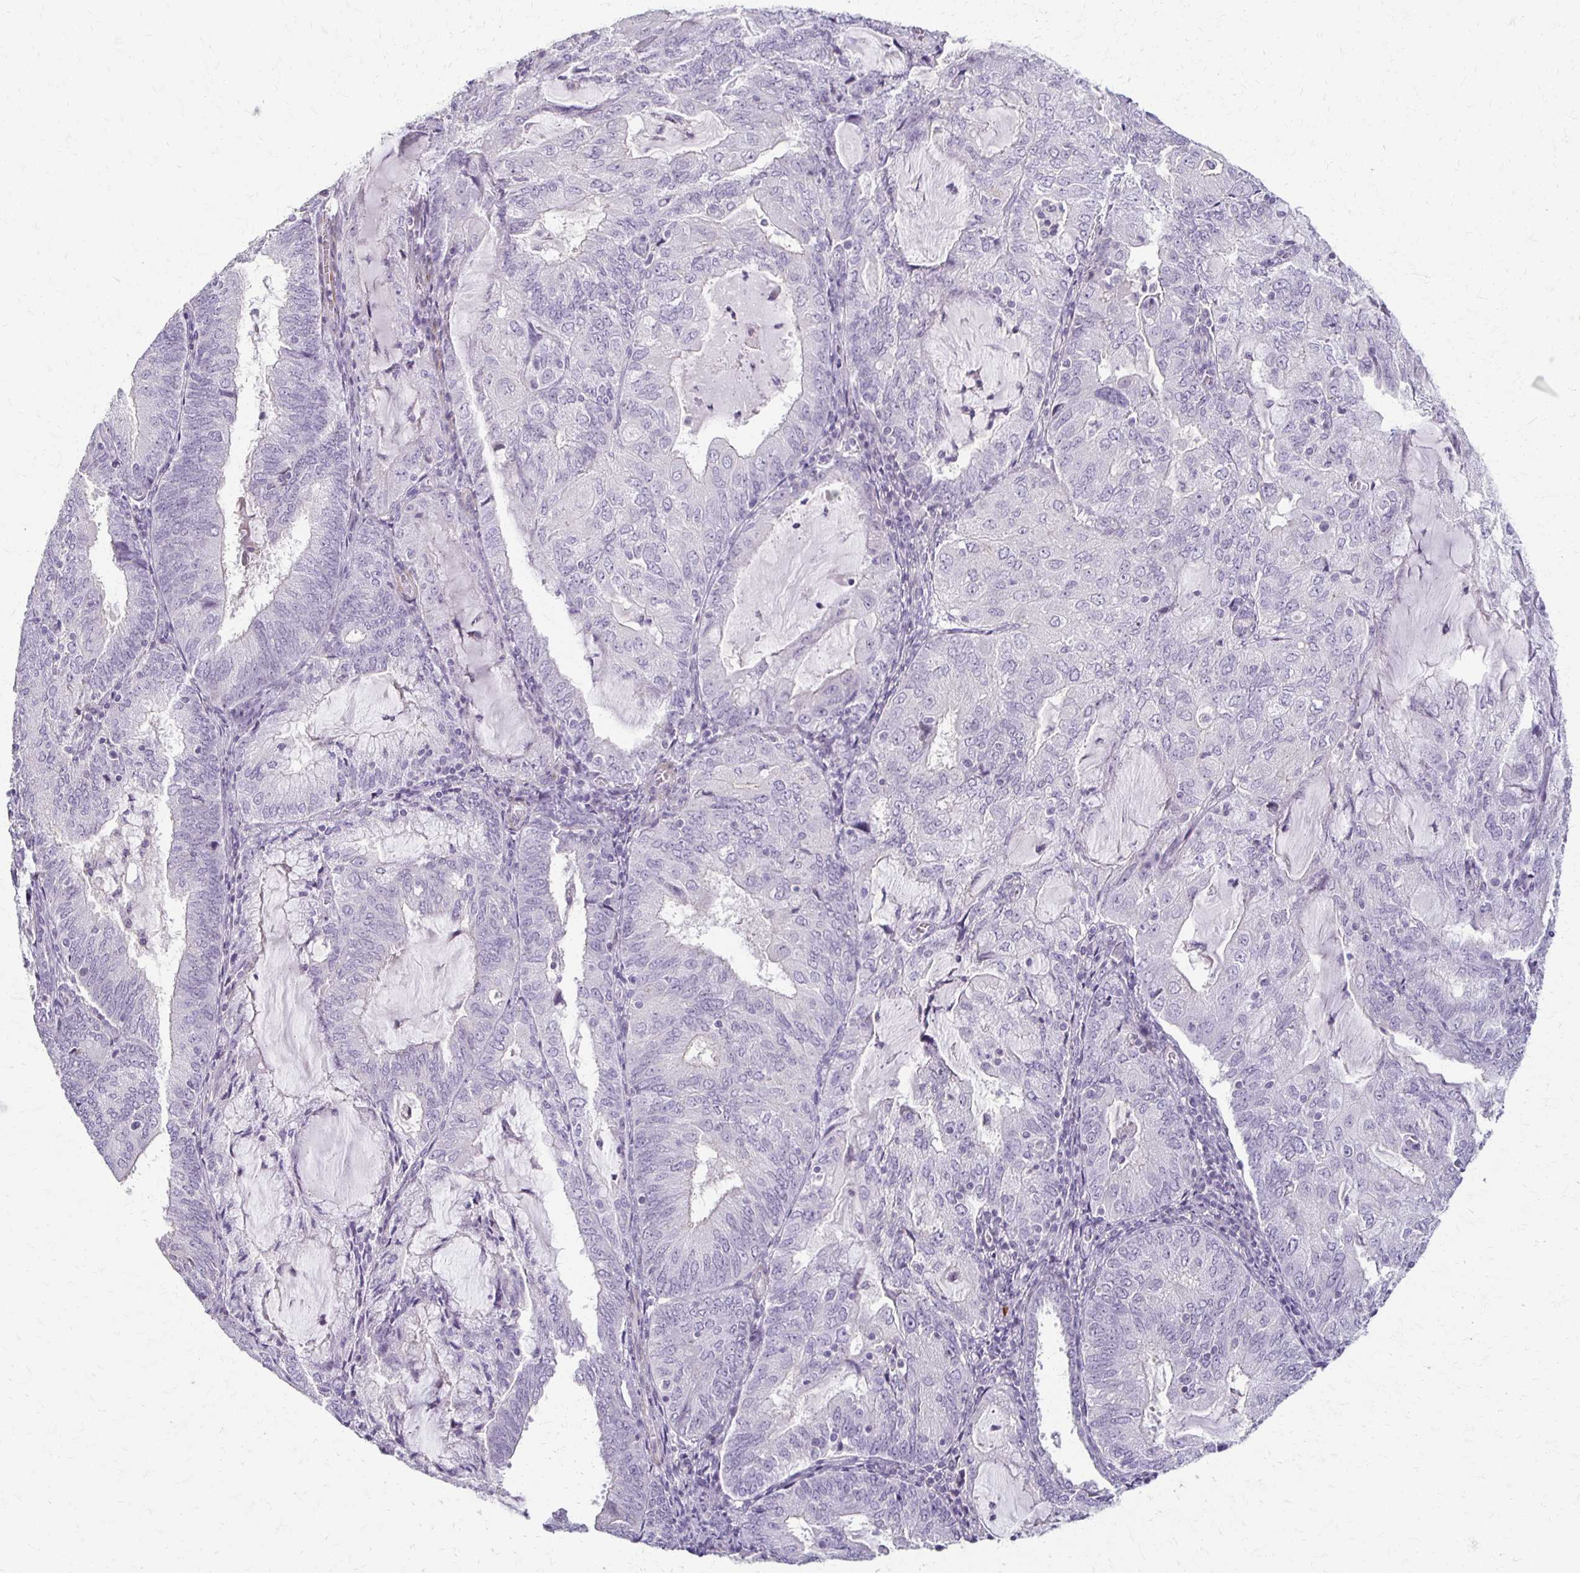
{"staining": {"intensity": "negative", "quantity": "none", "location": "none"}, "tissue": "endometrial cancer", "cell_type": "Tumor cells", "image_type": "cancer", "snomed": [{"axis": "morphology", "description": "Adenocarcinoma, NOS"}, {"axis": "topography", "description": "Endometrium"}], "caption": "Tumor cells show no significant protein expression in adenocarcinoma (endometrial).", "gene": "FOXO4", "patient": {"sex": "female", "age": 81}}